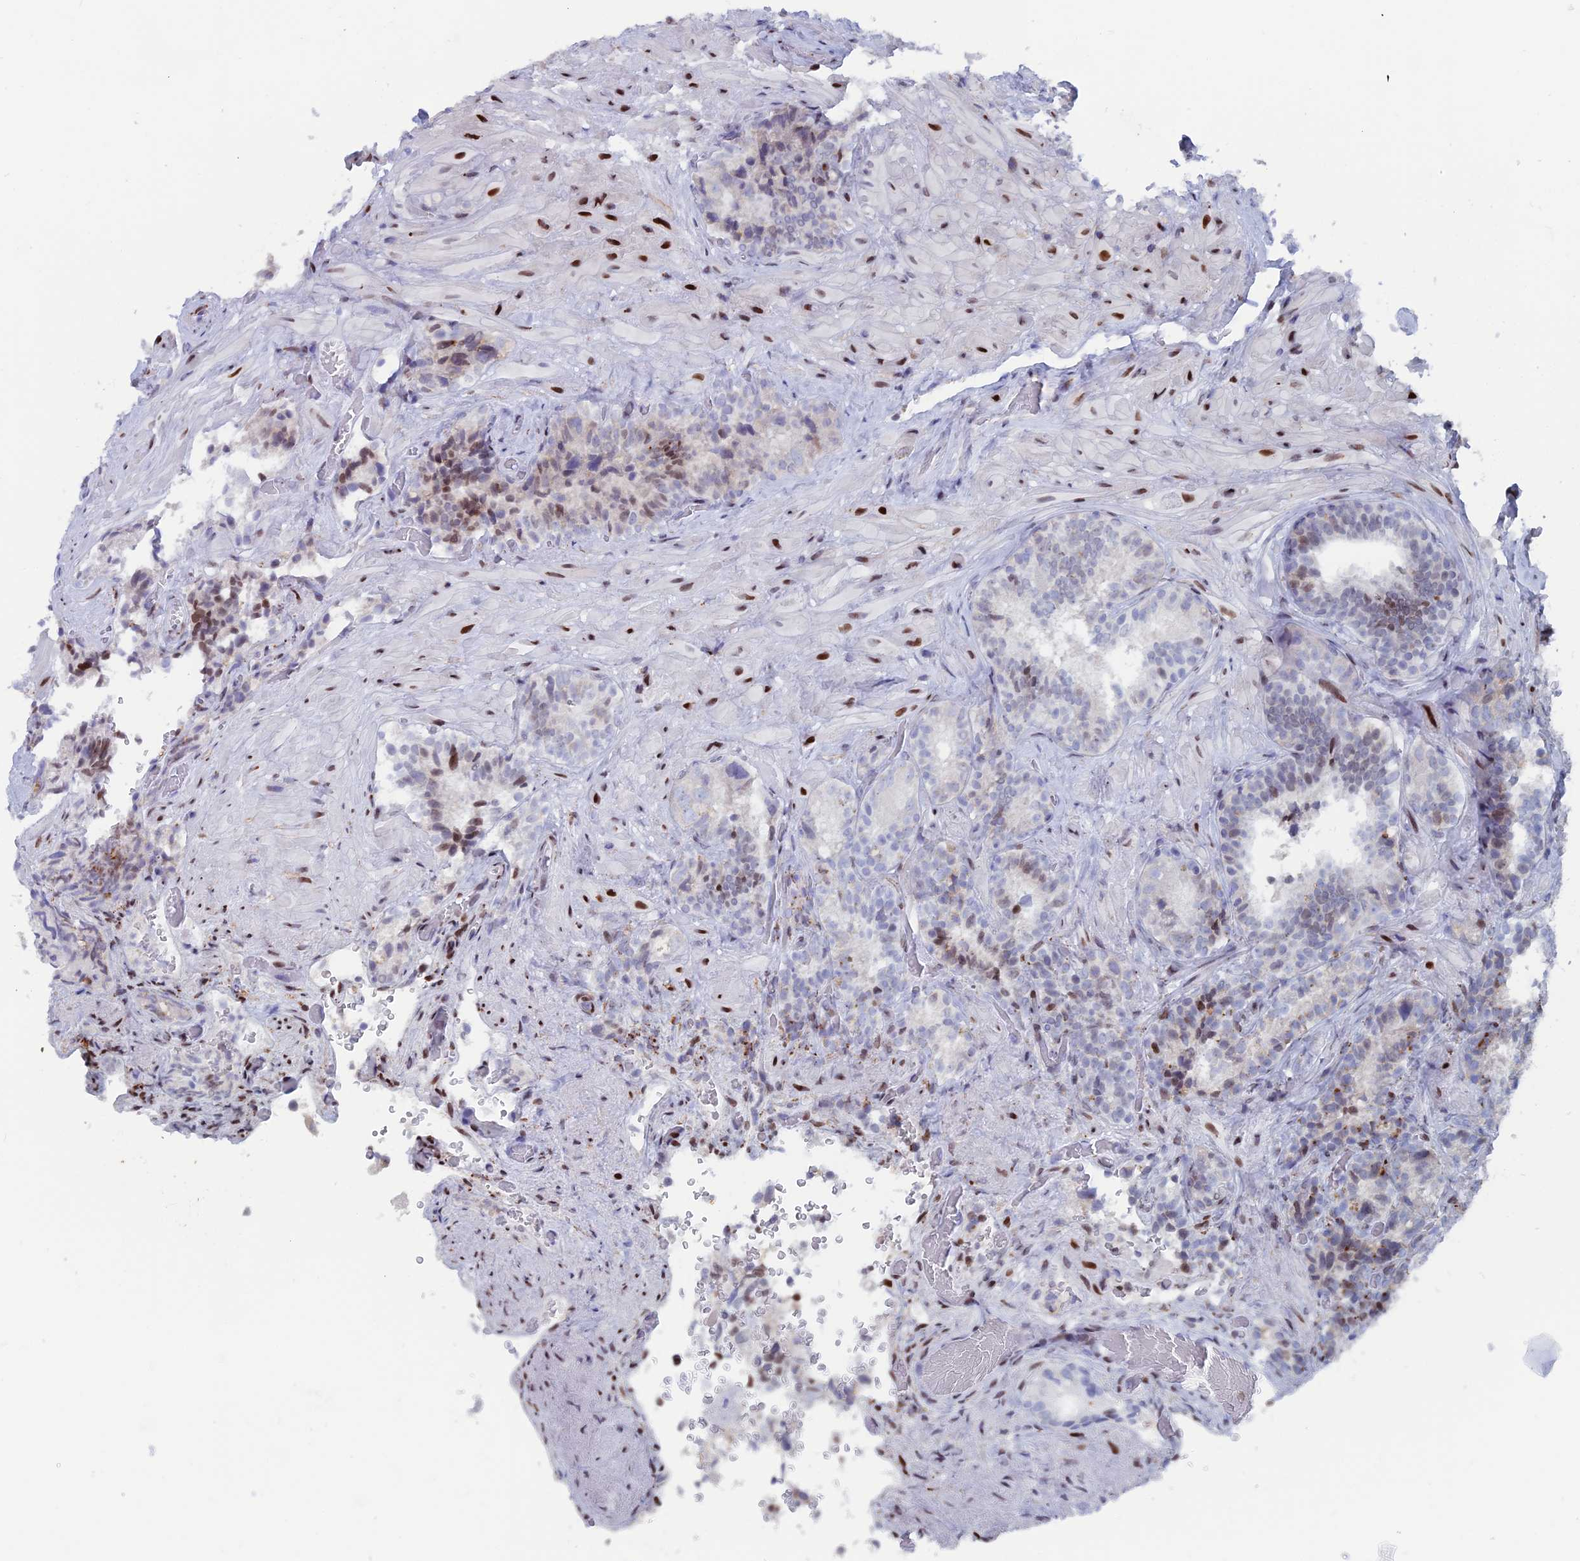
{"staining": {"intensity": "moderate", "quantity": "<25%", "location": "nuclear"}, "tissue": "seminal vesicle", "cell_type": "Glandular cells", "image_type": "normal", "snomed": [{"axis": "morphology", "description": "Normal tissue, NOS"}, {"axis": "topography", "description": "Prostate and seminal vesicle, NOS"}, {"axis": "topography", "description": "Prostate"}, {"axis": "topography", "description": "Seminal veicle"}], "caption": "This micrograph reveals IHC staining of unremarkable human seminal vesicle, with low moderate nuclear expression in approximately <25% of glandular cells.", "gene": "CERS6", "patient": {"sex": "male", "age": 67}}